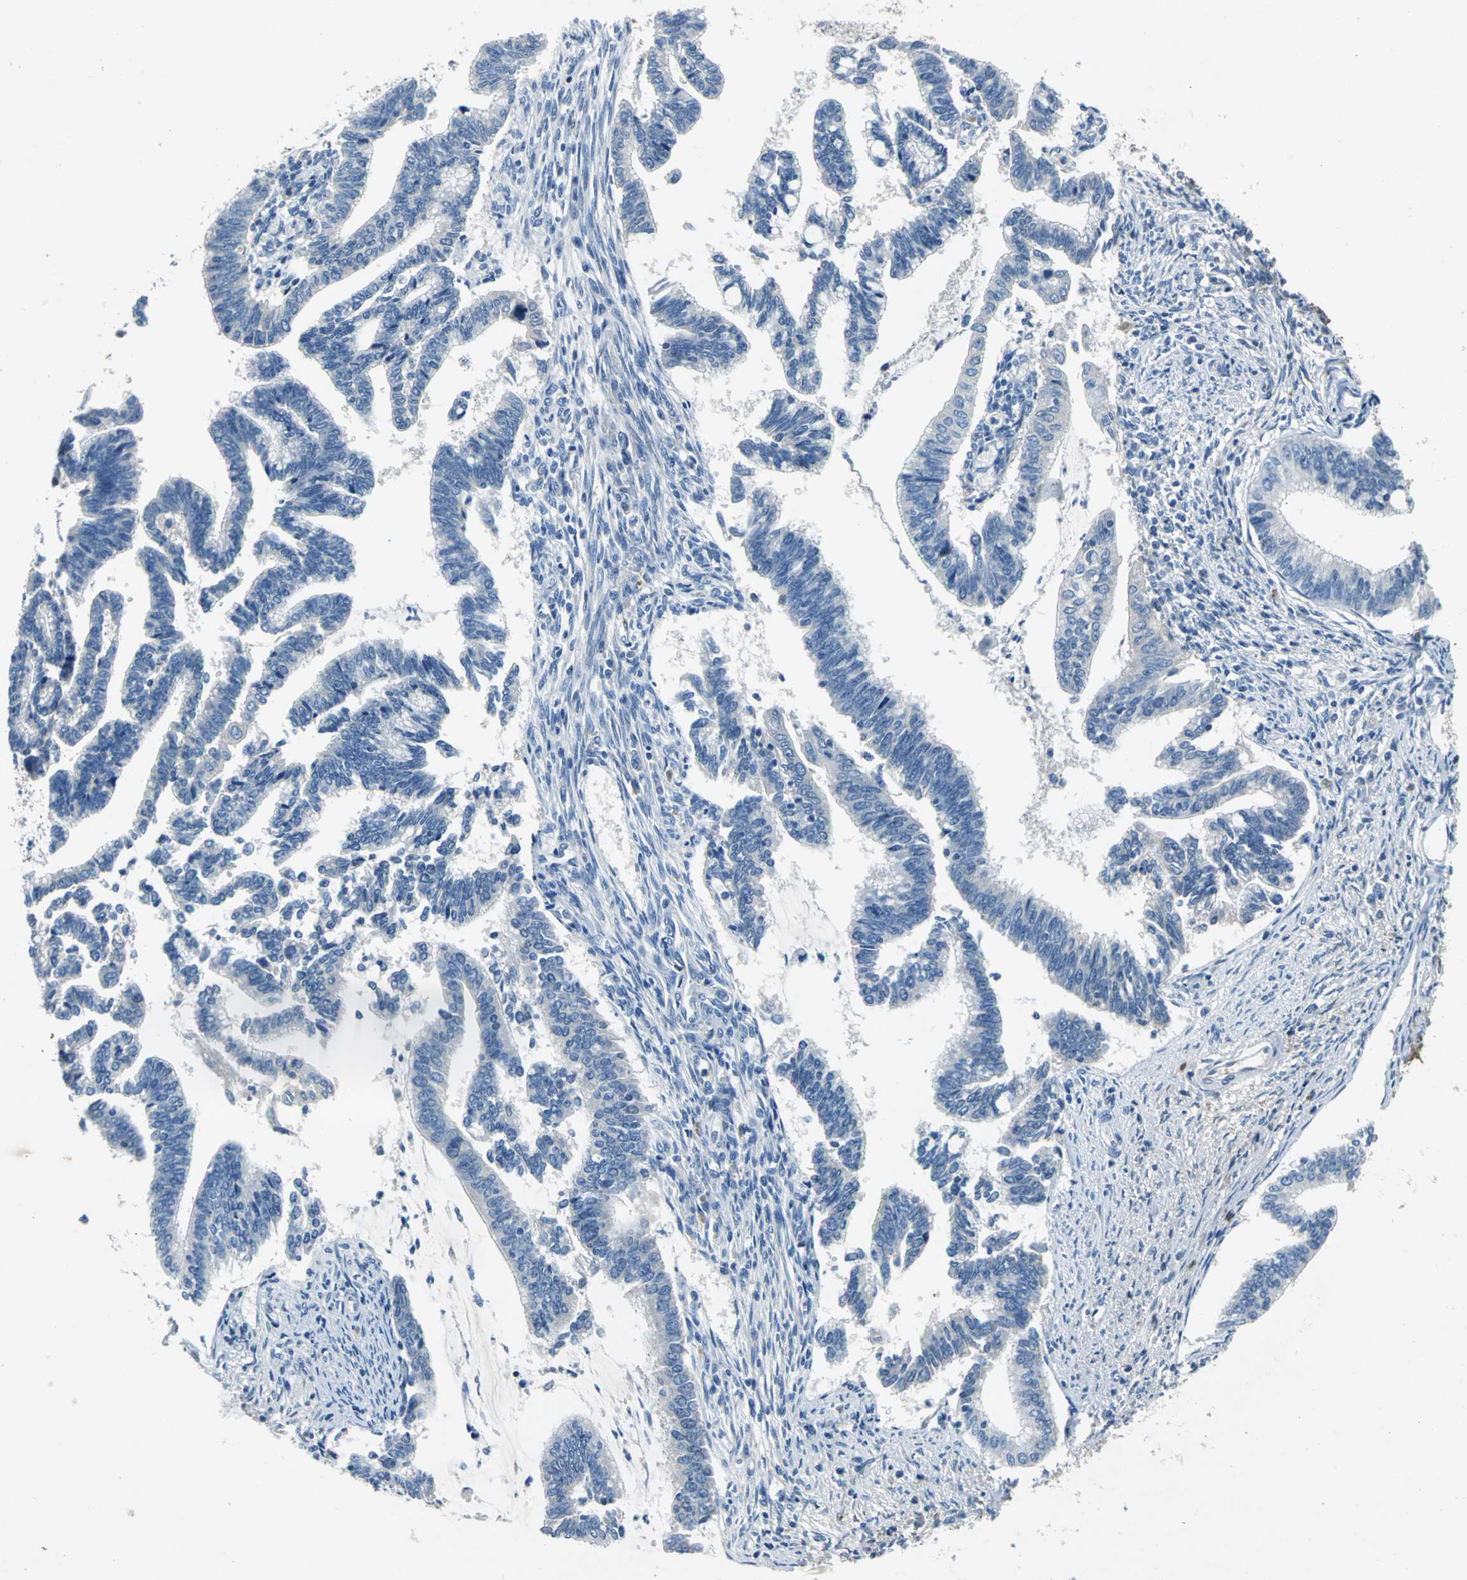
{"staining": {"intensity": "negative", "quantity": "none", "location": "none"}, "tissue": "cervical cancer", "cell_type": "Tumor cells", "image_type": "cancer", "snomed": [{"axis": "morphology", "description": "Adenocarcinoma, NOS"}, {"axis": "topography", "description": "Cervix"}], "caption": "Immunohistochemistry micrograph of neoplastic tissue: human adenocarcinoma (cervical) stained with DAB reveals no significant protein expression in tumor cells. The staining is performed using DAB (3,3'-diaminobenzidine) brown chromogen with nuclei counter-stained in using hematoxylin.", "gene": "EFNB3", "patient": {"sex": "female", "age": 36}}